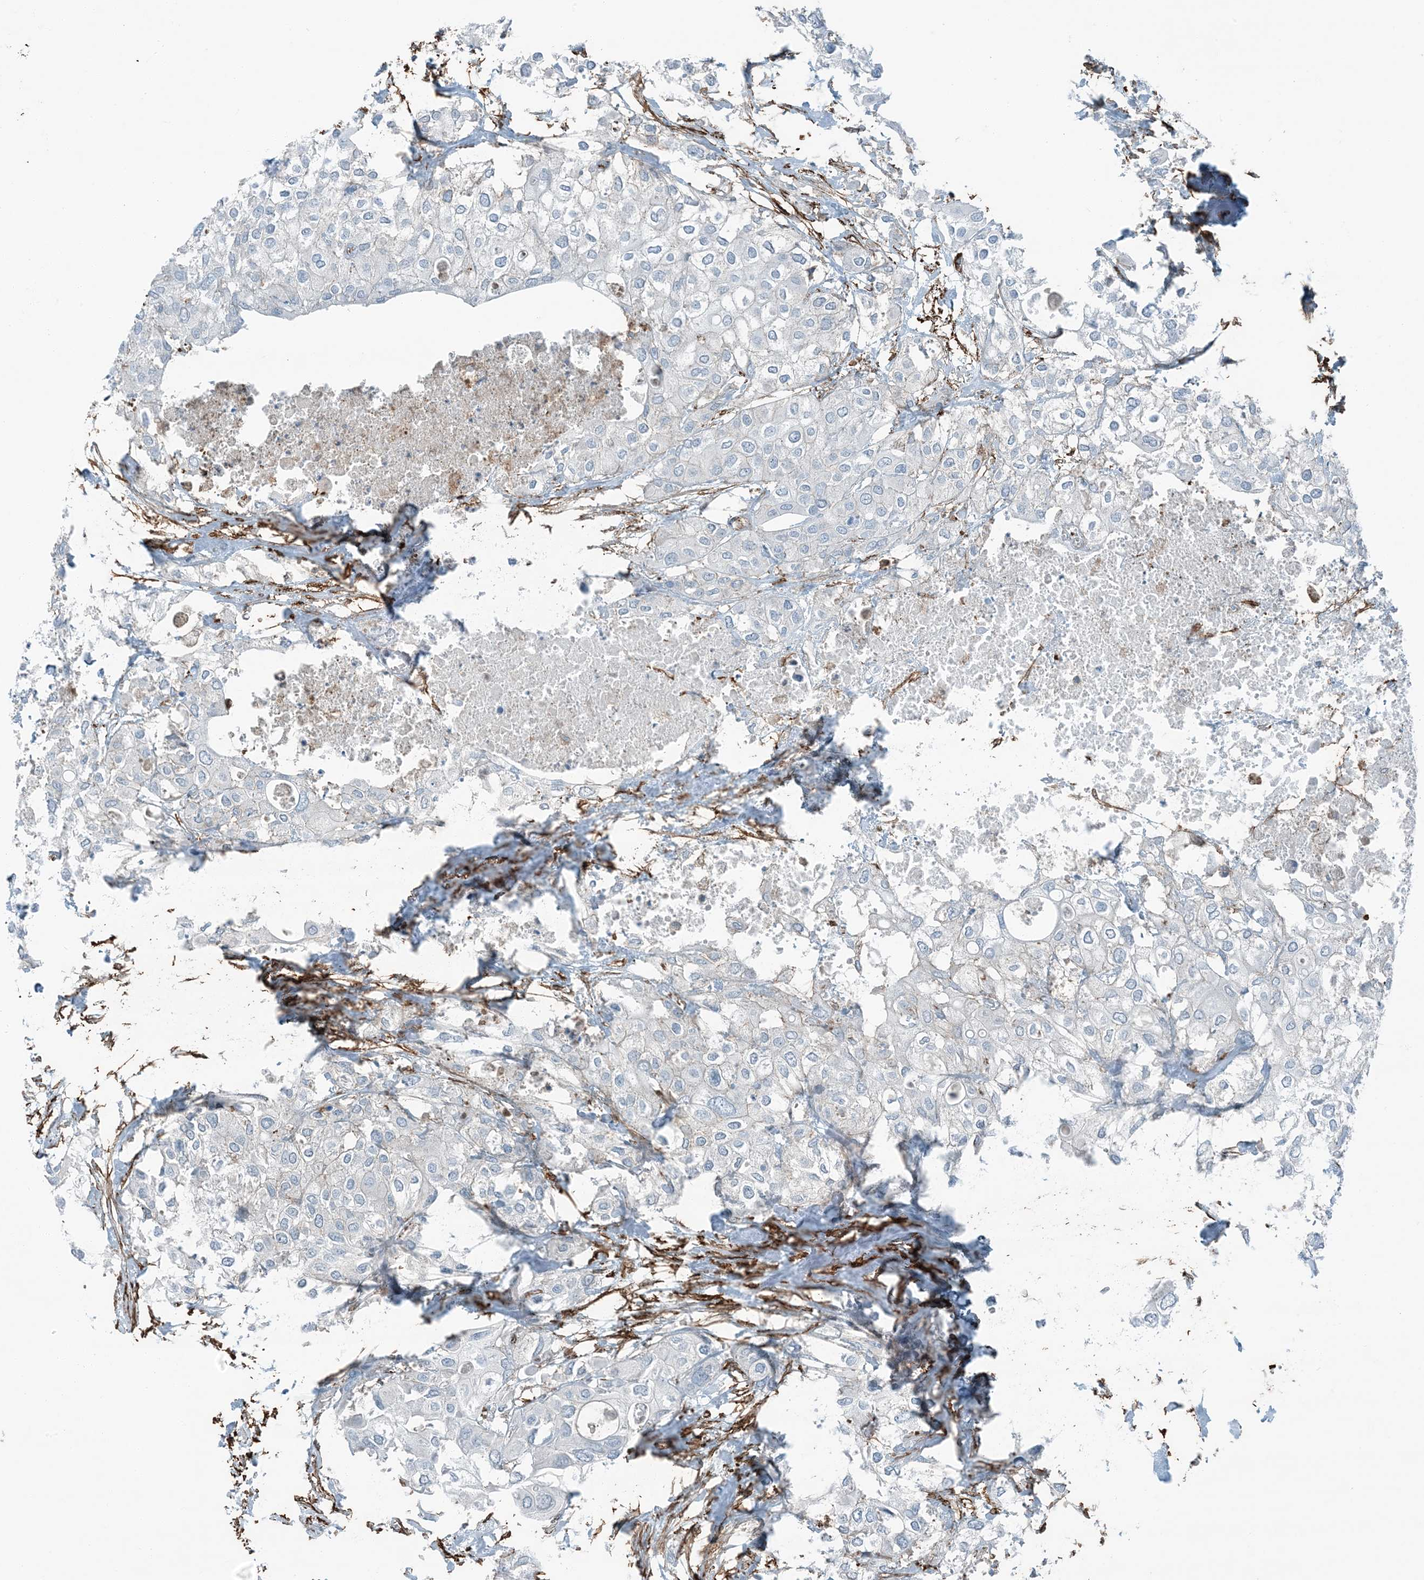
{"staining": {"intensity": "negative", "quantity": "none", "location": "none"}, "tissue": "urothelial cancer", "cell_type": "Tumor cells", "image_type": "cancer", "snomed": [{"axis": "morphology", "description": "Urothelial carcinoma, High grade"}, {"axis": "topography", "description": "Urinary bladder"}], "caption": "Human urothelial cancer stained for a protein using immunohistochemistry shows no expression in tumor cells.", "gene": "APOBEC3C", "patient": {"sex": "male", "age": 64}}